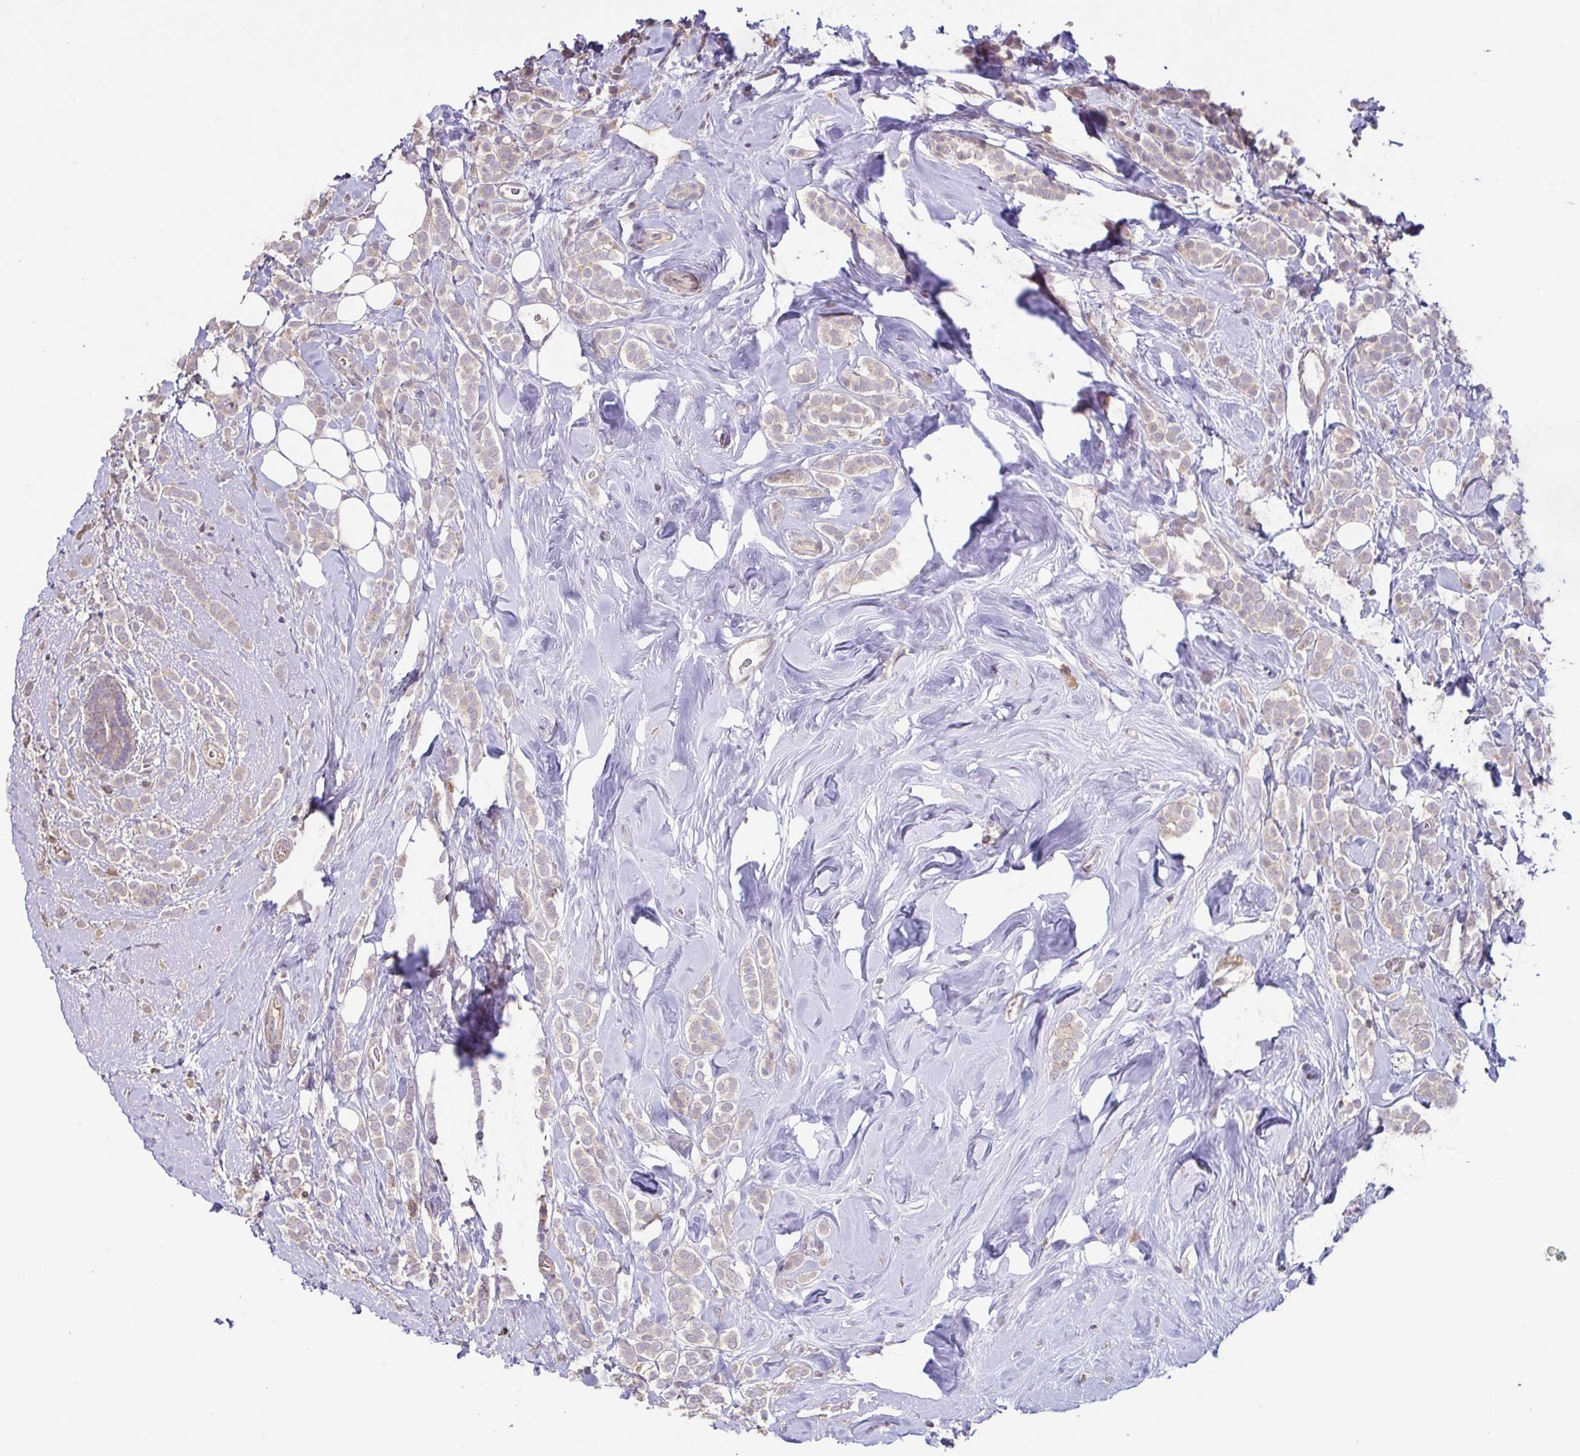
{"staining": {"intensity": "negative", "quantity": "none", "location": "none"}, "tissue": "breast cancer", "cell_type": "Tumor cells", "image_type": "cancer", "snomed": [{"axis": "morphology", "description": "Lobular carcinoma"}, {"axis": "topography", "description": "Breast"}], "caption": "An immunohistochemistry histopathology image of breast lobular carcinoma is shown. There is no staining in tumor cells of breast lobular carcinoma. Nuclei are stained in blue.", "gene": "ACTRT2", "patient": {"sex": "female", "age": 49}}